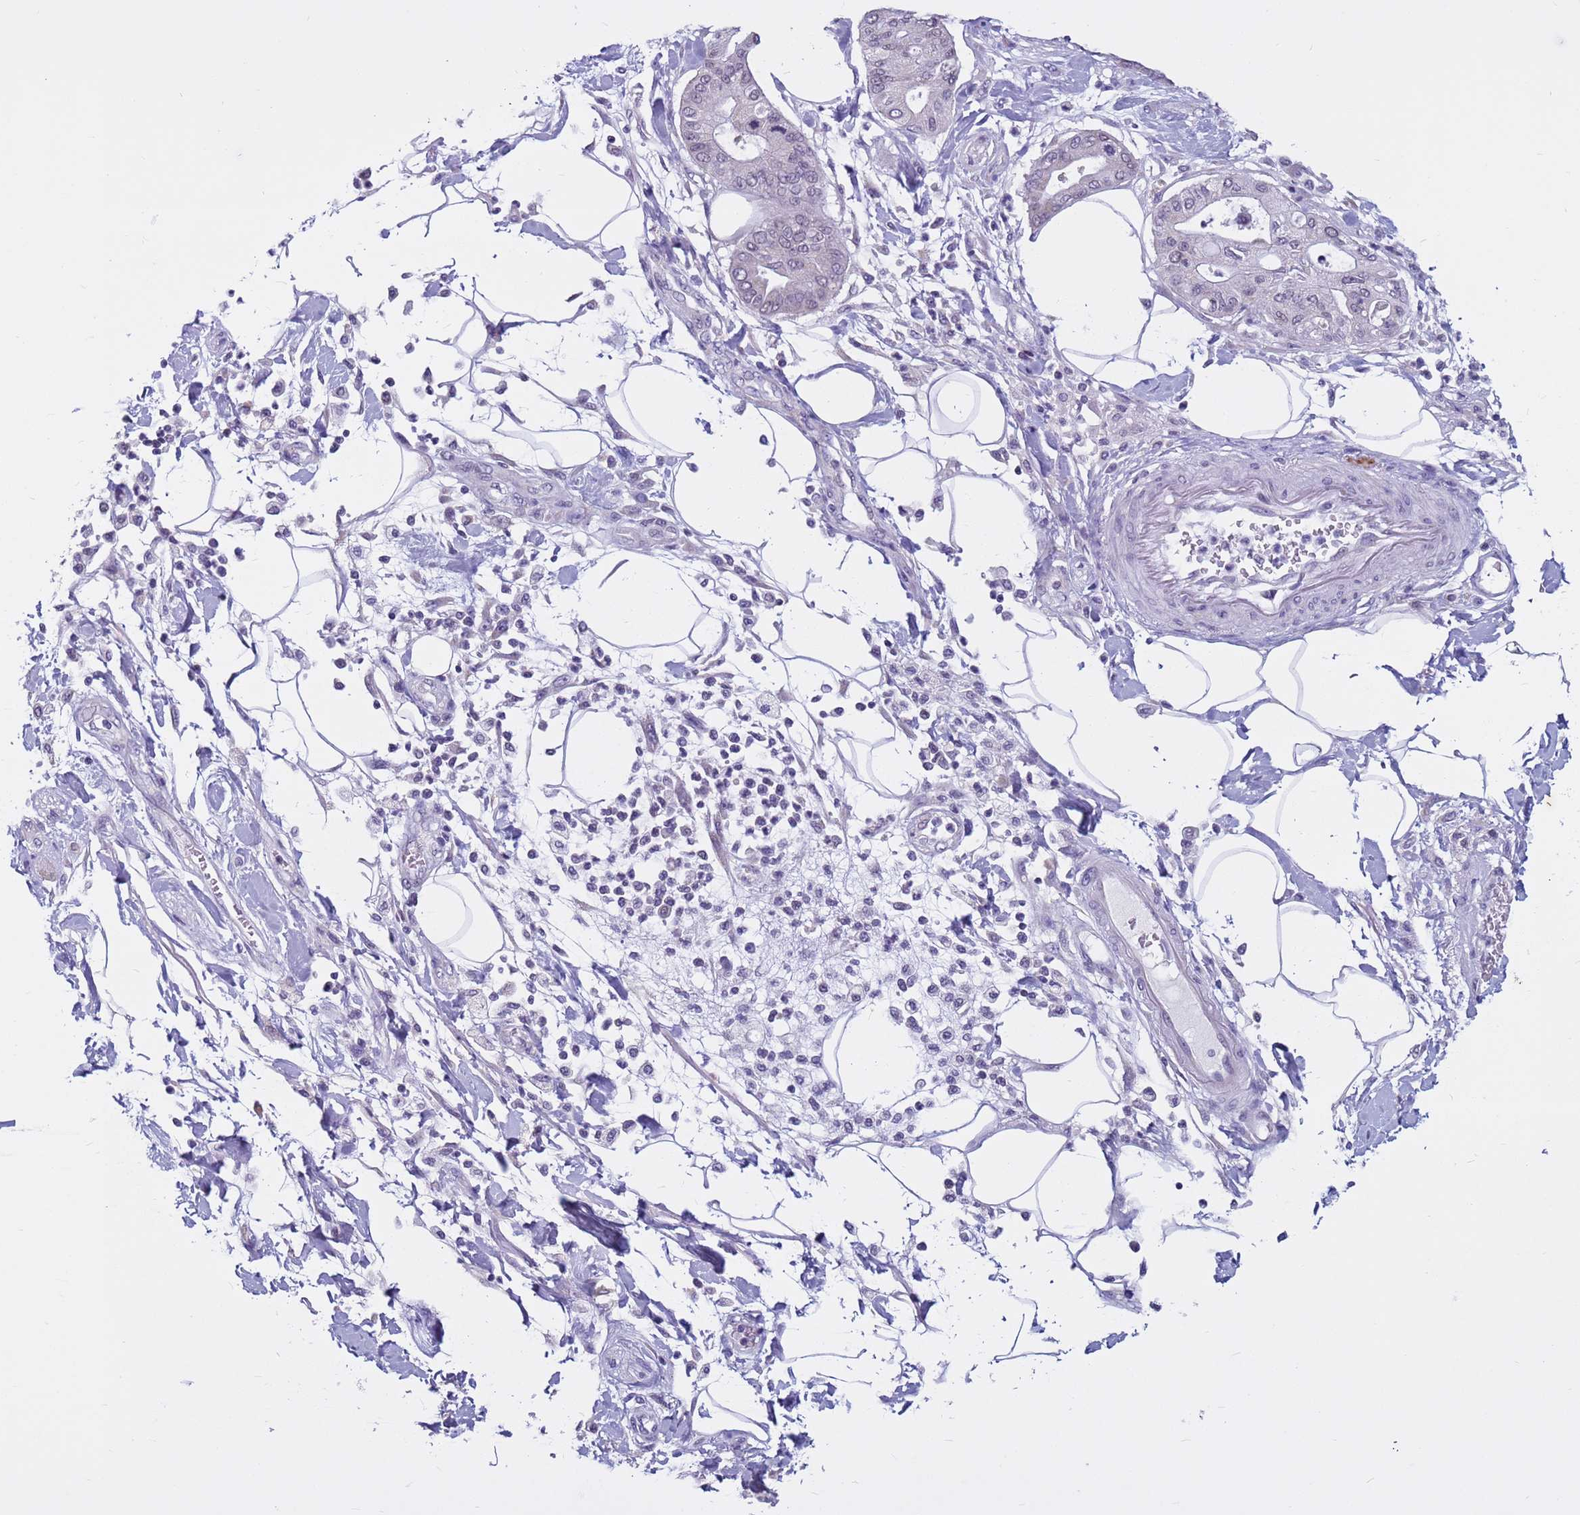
{"staining": {"intensity": "negative", "quantity": "none", "location": "none"}, "tissue": "pancreatic cancer", "cell_type": "Tumor cells", "image_type": "cancer", "snomed": [{"axis": "morphology", "description": "Adenocarcinoma, NOS"}, {"axis": "morphology", "description": "Adenocarcinoma, metastatic, NOS"}, {"axis": "topography", "description": "Lymph node"}, {"axis": "topography", "description": "Pancreas"}, {"axis": "topography", "description": "Duodenum"}], "caption": "Immunohistochemistry (IHC) of human pancreatic cancer (metastatic adenocarcinoma) demonstrates no staining in tumor cells.", "gene": "CDK2AP2", "patient": {"sex": "female", "age": 64}}